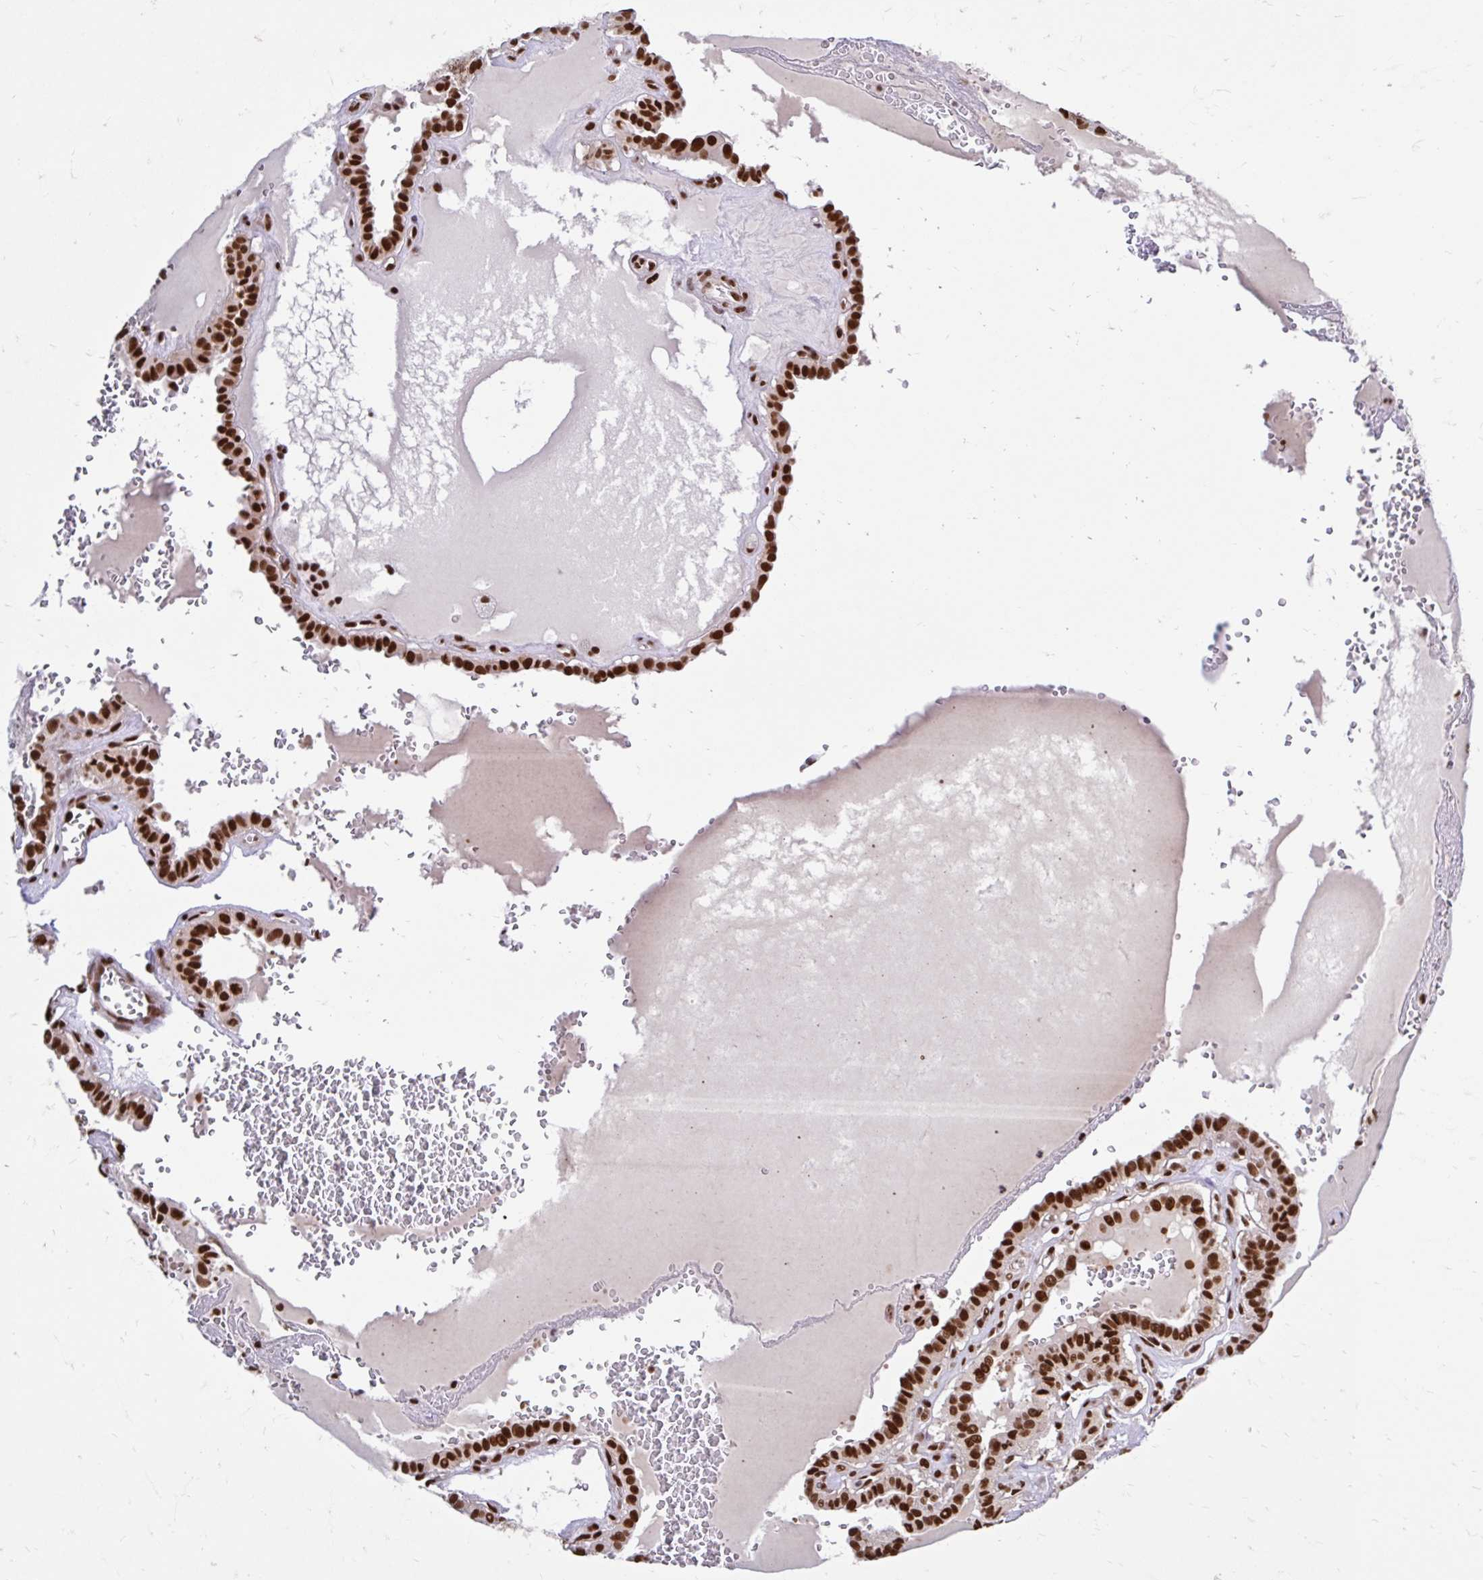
{"staining": {"intensity": "strong", "quantity": ">75%", "location": "nuclear"}, "tissue": "thyroid cancer", "cell_type": "Tumor cells", "image_type": "cancer", "snomed": [{"axis": "morphology", "description": "Papillary adenocarcinoma, NOS"}, {"axis": "topography", "description": "Thyroid gland"}], "caption": "A brown stain shows strong nuclear positivity of a protein in papillary adenocarcinoma (thyroid) tumor cells. The protein is stained brown, and the nuclei are stained in blue (DAB IHC with brightfield microscopy, high magnification).", "gene": "ABCA9", "patient": {"sex": "female", "age": 21}}